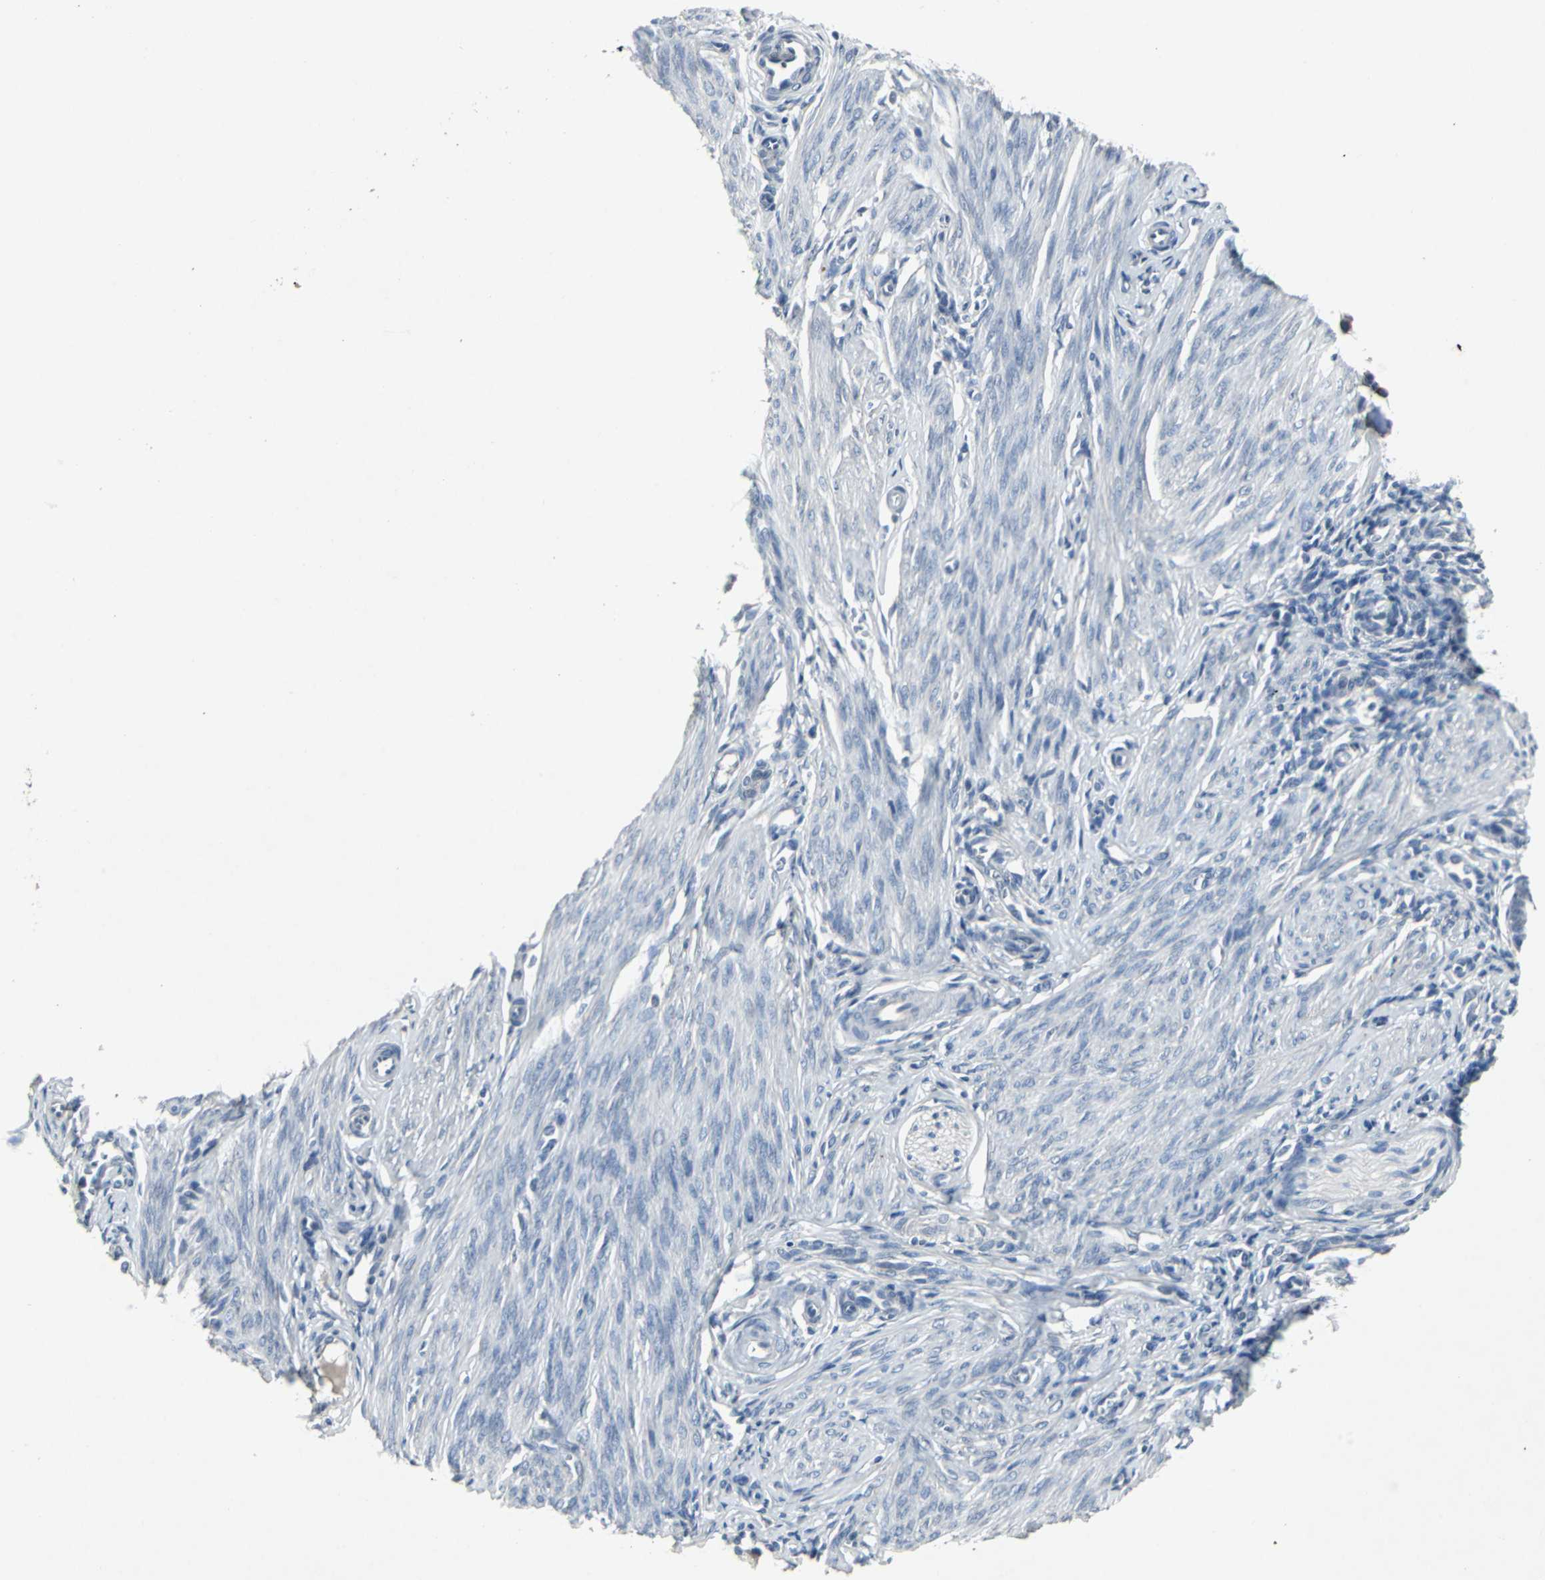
{"staining": {"intensity": "negative", "quantity": "none", "location": "none"}, "tissue": "endometrium", "cell_type": "Cells in endometrial stroma", "image_type": "normal", "snomed": [{"axis": "morphology", "description": "Normal tissue, NOS"}, {"axis": "topography", "description": "Endometrium"}], "caption": "Benign endometrium was stained to show a protein in brown. There is no significant staining in cells in endometrial stroma. The staining was performed using DAB to visualize the protein expression in brown, while the nuclei were stained in blue with hematoxylin (Magnification: 20x).", "gene": "SLC2A13", "patient": {"sex": "female", "age": 27}}